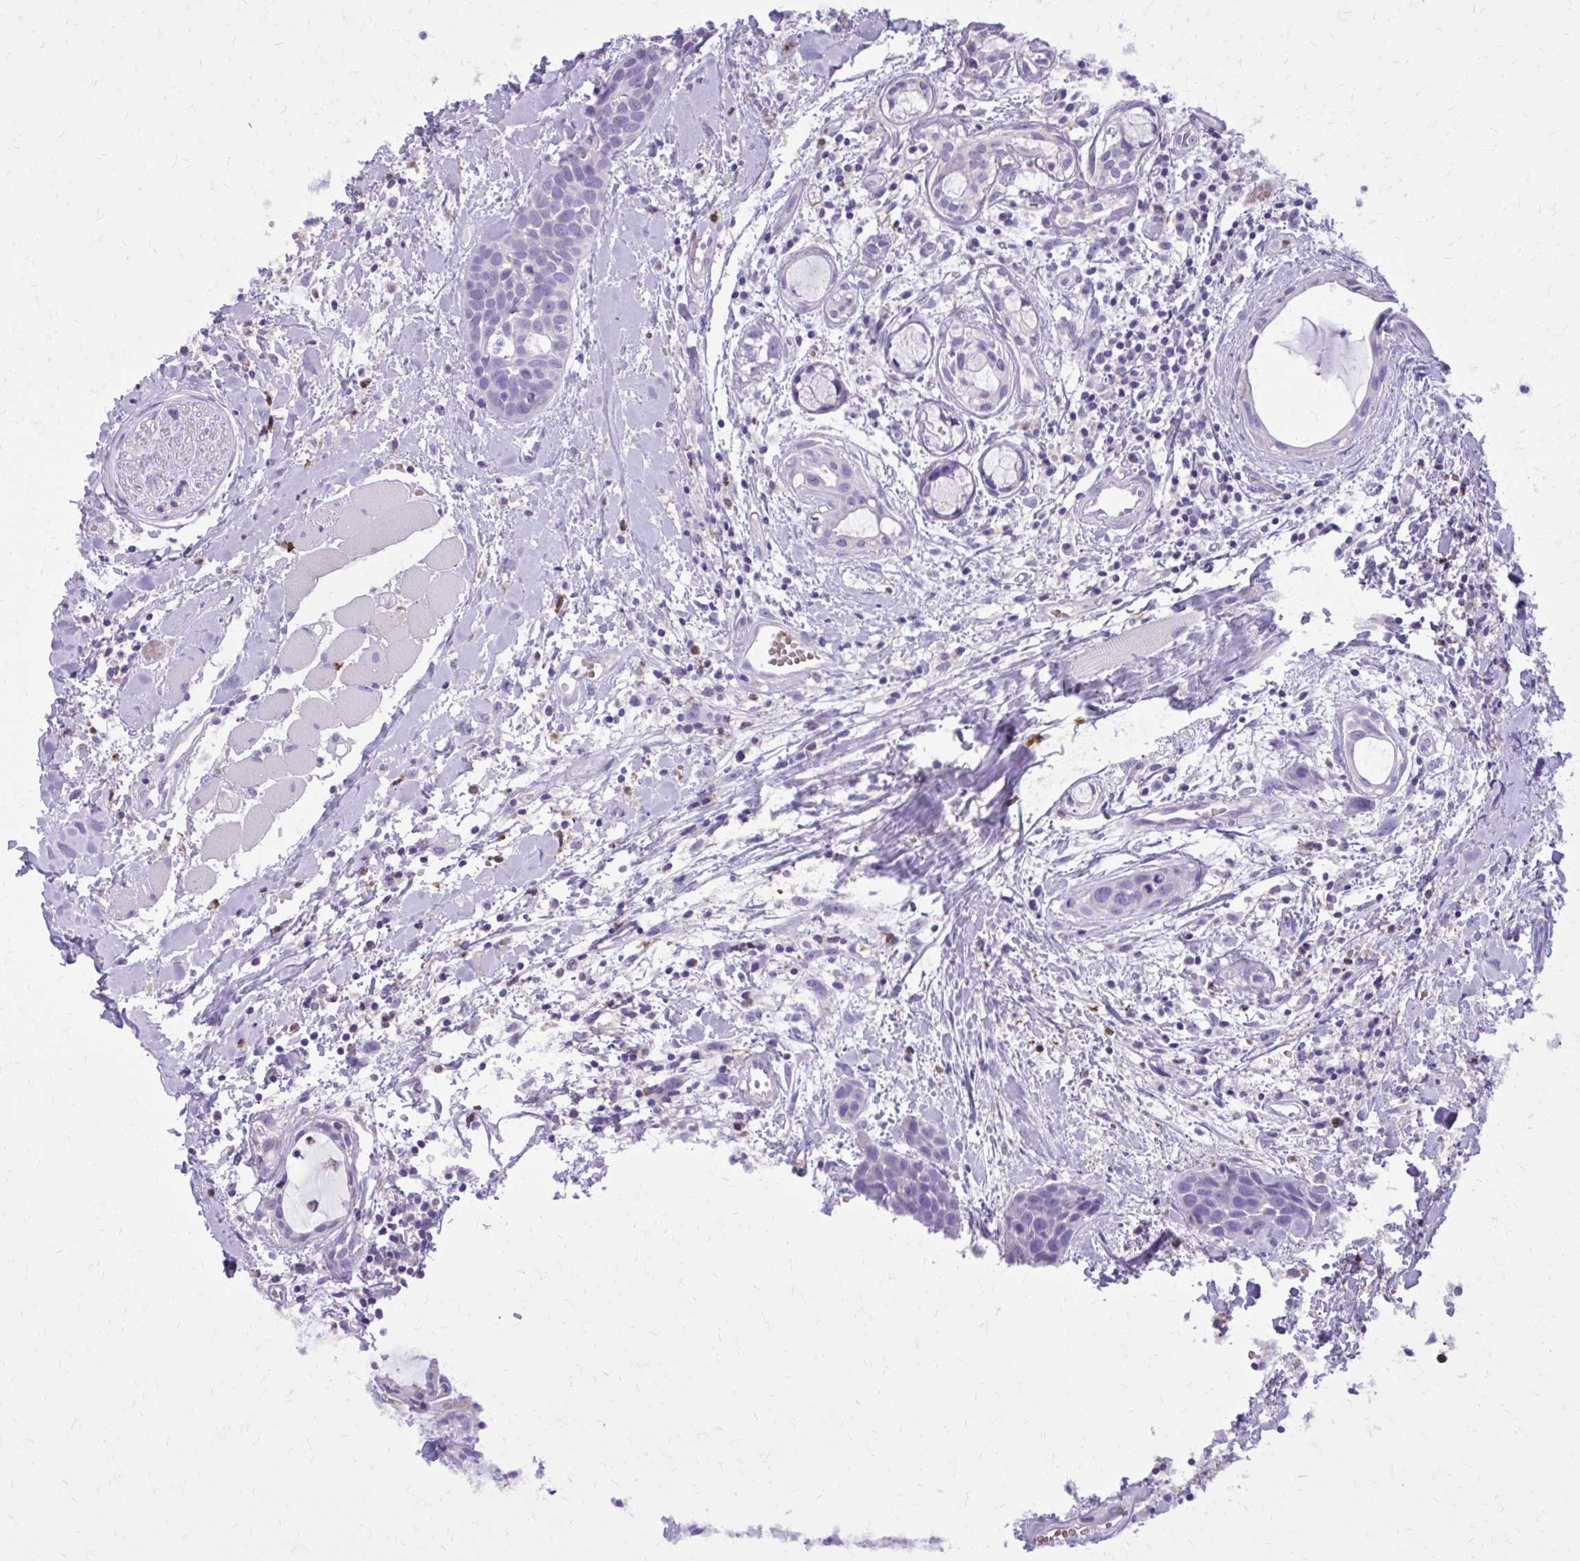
{"staining": {"intensity": "negative", "quantity": "none", "location": "none"}, "tissue": "head and neck cancer", "cell_type": "Tumor cells", "image_type": "cancer", "snomed": [{"axis": "morphology", "description": "Squamous cell carcinoma, NOS"}, {"axis": "topography", "description": "Head-Neck"}], "caption": "This is an immunohistochemistry micrograph of human head and neck cancer. There is no positivity in tumor cells.", "gene": "CAT", "patient": {"sex": "female", "age": 50}}